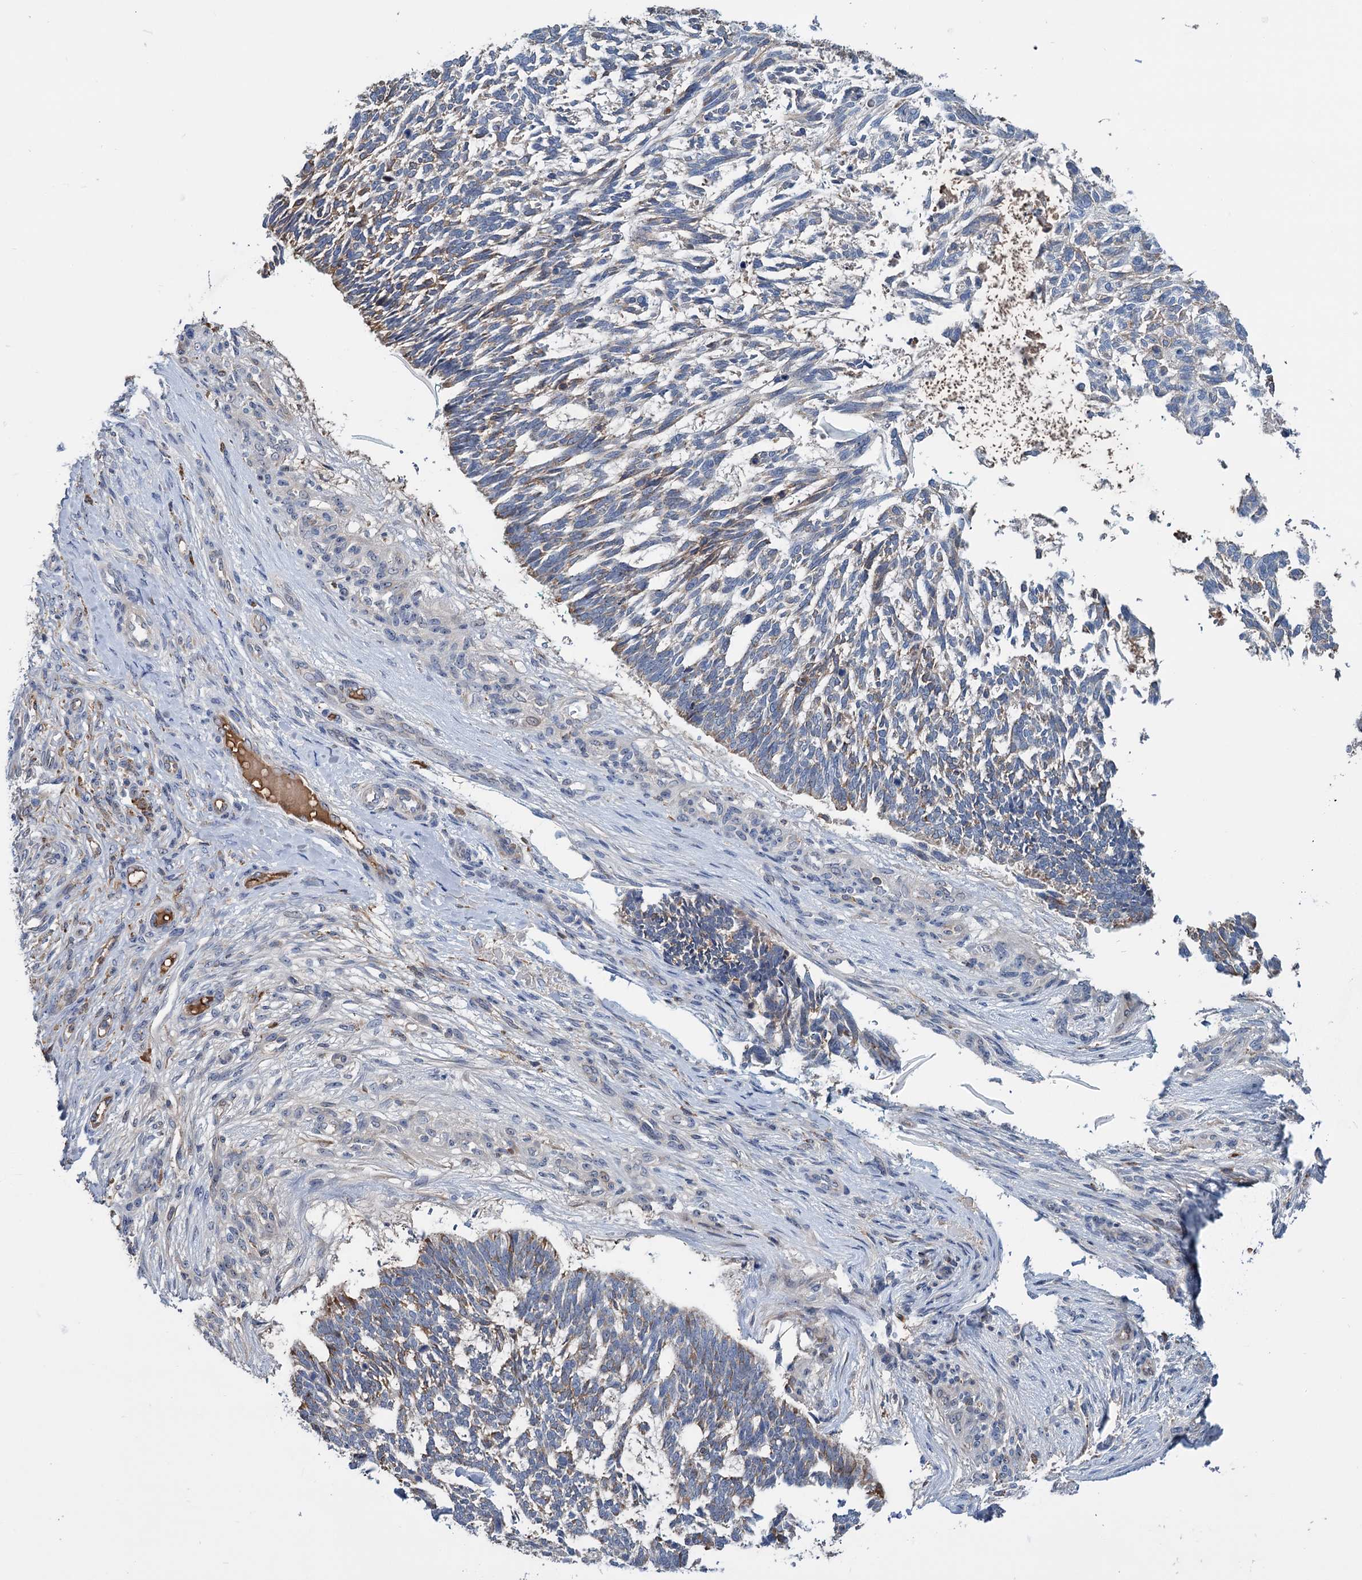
{"staining": {"intensity": "weak", "quantity": "25%-75%", "location": "cytoplasmic/membranous"}, "tissue": "skin cancer", "cell_type": "Tumor cells", "image_type": "cancer", "snomed": [{"axis": "morphology", "description": "Basal cell carcinoma"}, {"axis": "topography", "description": "Skin"}], "caption": "Skin cancer tissue demonstrates weak cytoplasmic/membranous positivity in approximately 25%-75% of tumor cells", "gene": "LPIN1", "patient": {"sex": "male", "age": 88}}